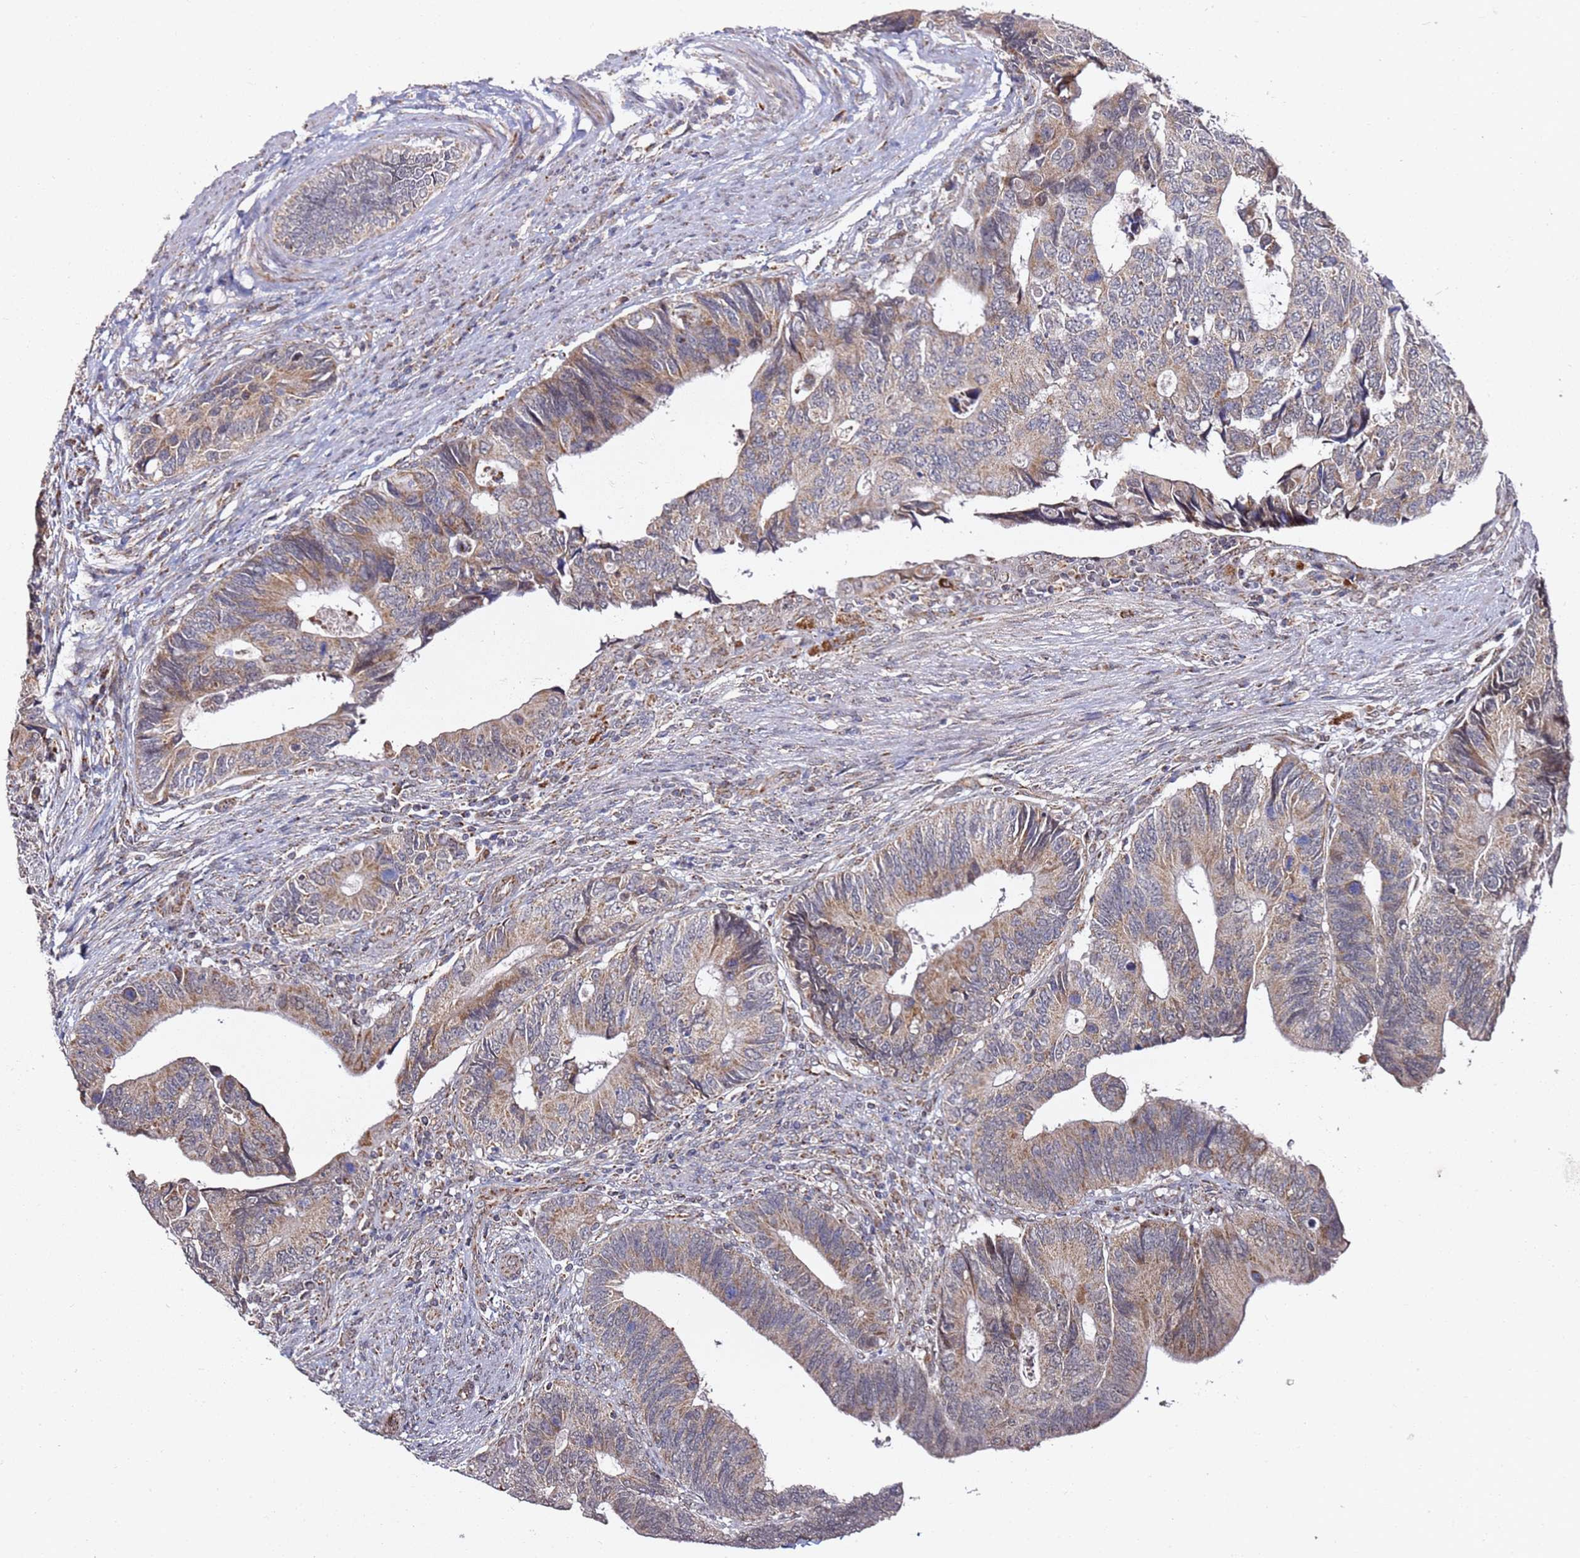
{"staining": {"intensity": "moderate", "quantity": ">75%", "location": "cytoplasmic/membranous"}, "tissue": "colorectal cancer", "cell_type": "Tumor cells", "image_type": "cancer", "snomed": [{"axis": "morphology", "description": "Adenocarcinoma, NOS"}, {"axis": "topography", "description": "Colon"}], "caption": "Tumor cells exhibit medium levels of moderate cytoplasmic/membranous positivity in approximately >75% of cells in human colorectal adenocarcinoma.", "gene": "TP53AIP1", "patient": {"sex": "male", "age": 87}}